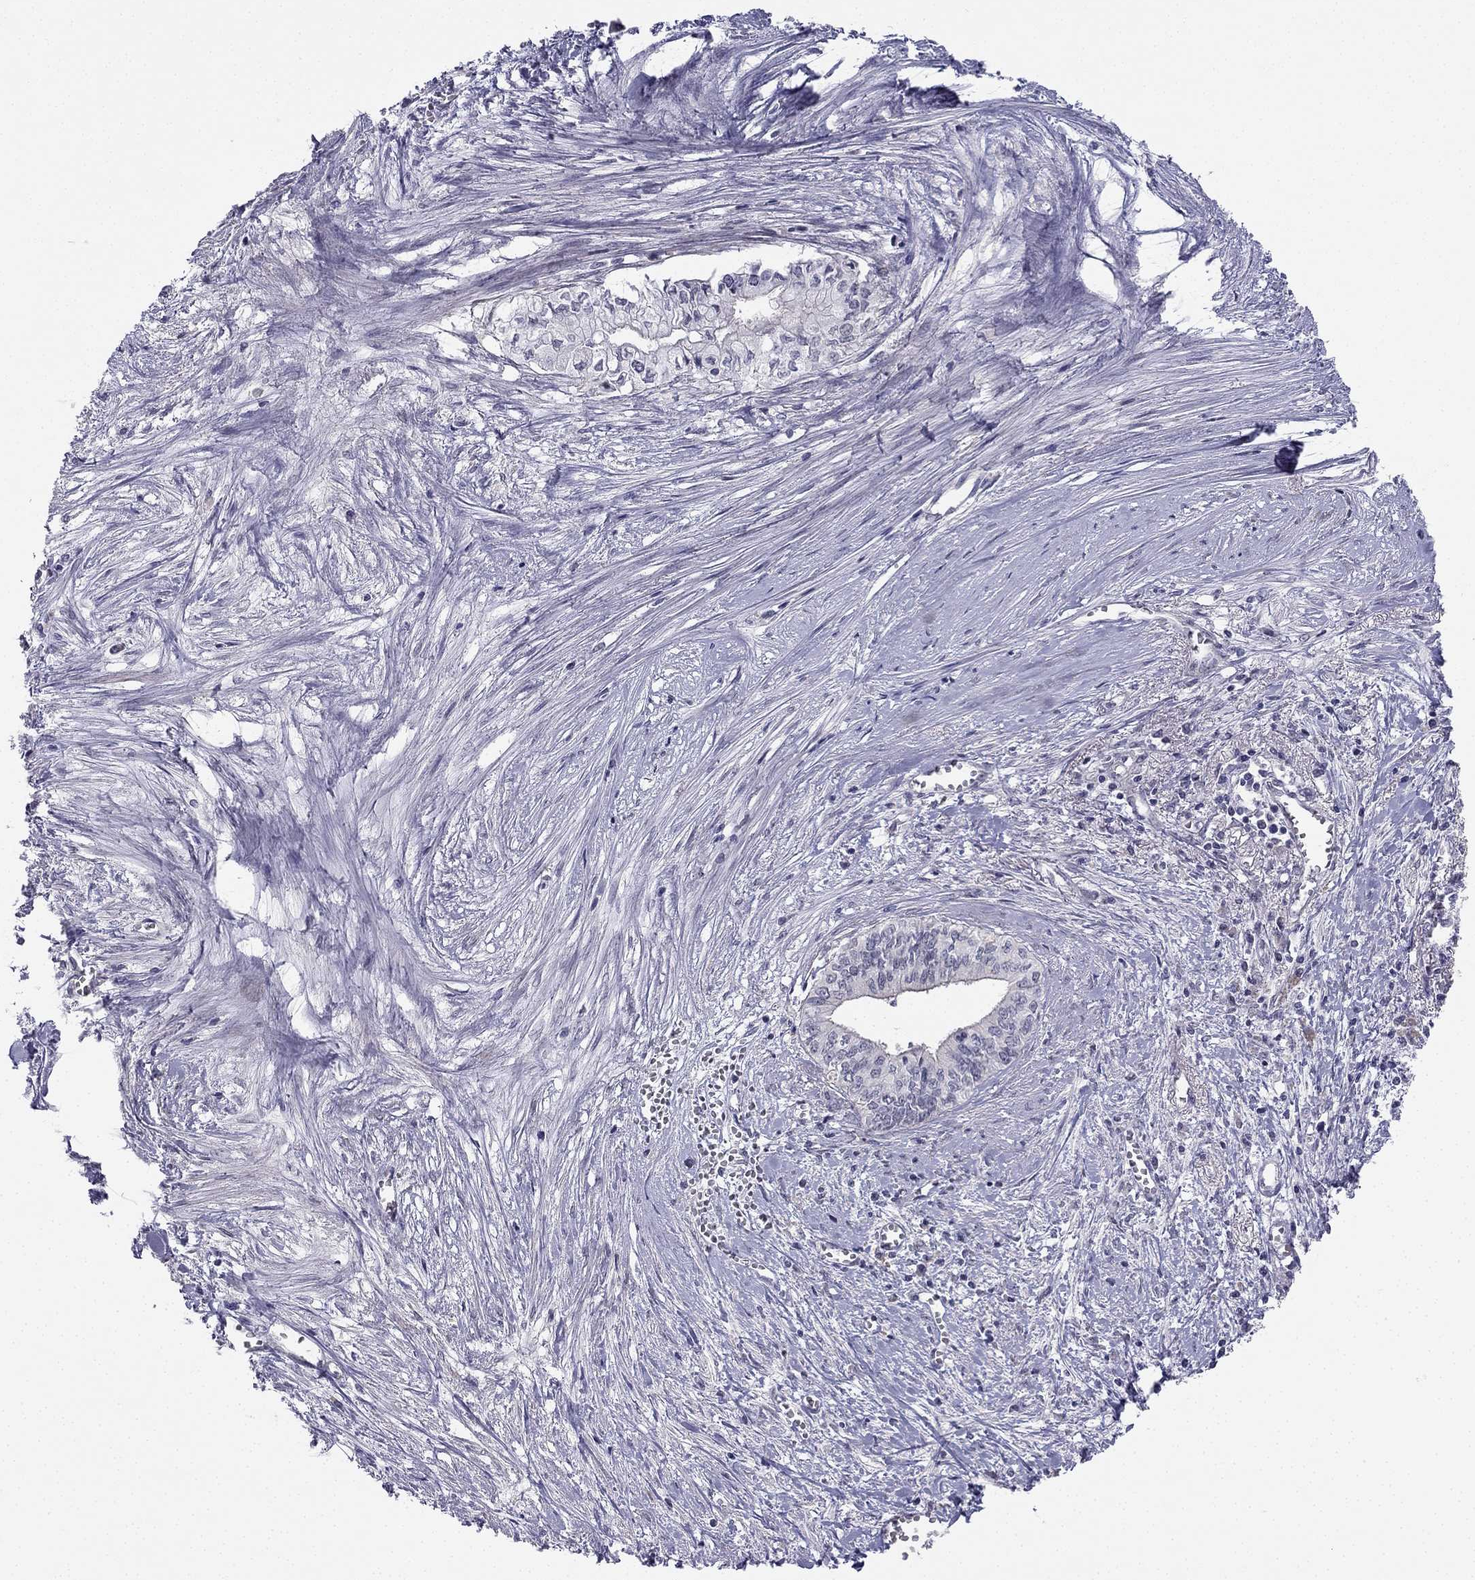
{"staining": {"intensity": "negative", "quantity": "none", "location": "none"}, "tissue": "pancreatic cancer", "cell_type": "Tumor cells", "image_type": "cancer", "snomed": [{"axis": "morphology", "description": "Adenocarcinoma, NOS"}, {"axis": "topography", "description": "Pancreas"}], "caption": "Photomicrograph shows no protein positivity in tumor cells of adenocarcinoma (pancreatic) tissue.", "gene": "CHST8", "patient": {"sex": "female", "age": 61}}